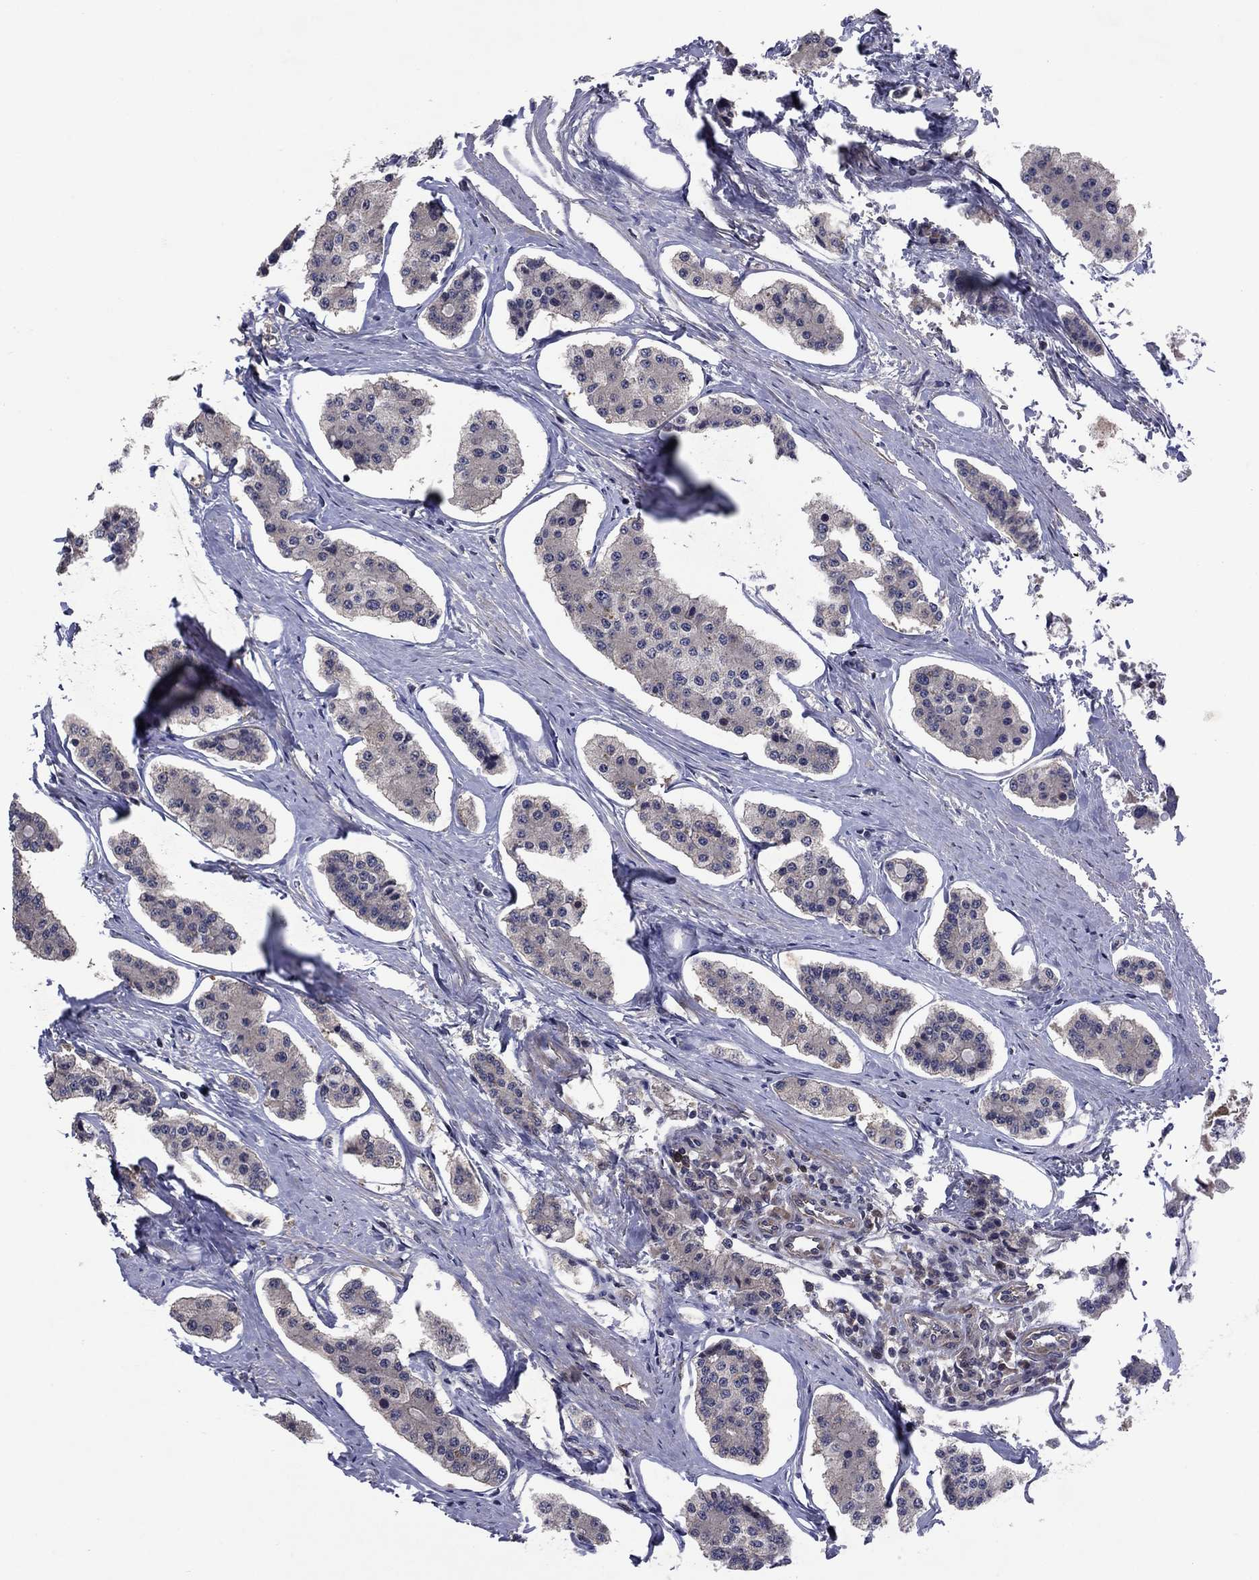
{"staining": {"intensity": "negative", "quantity": "none", "location": "none"}, "tissue": "carcinoid", "cell_type": "Tumor cells", "image_type": "cancer", "snomed": [{"axis": "morphology", "description": "Carcinoid, malignant, NOS"}, {"axis": "topography", "description": "Small intestine"}], "caption": "This is a micrograph of immunohistochemistry (IHC) staining of carcinoid (malignant), which shows no staining in tumor cells. (DAB (3,3'-diaminobenzidine) IHC visualized using brightfield microscopy, high magnification).", "gene": "MSRB1", "patient": {"sex": "female", "age": 65}}